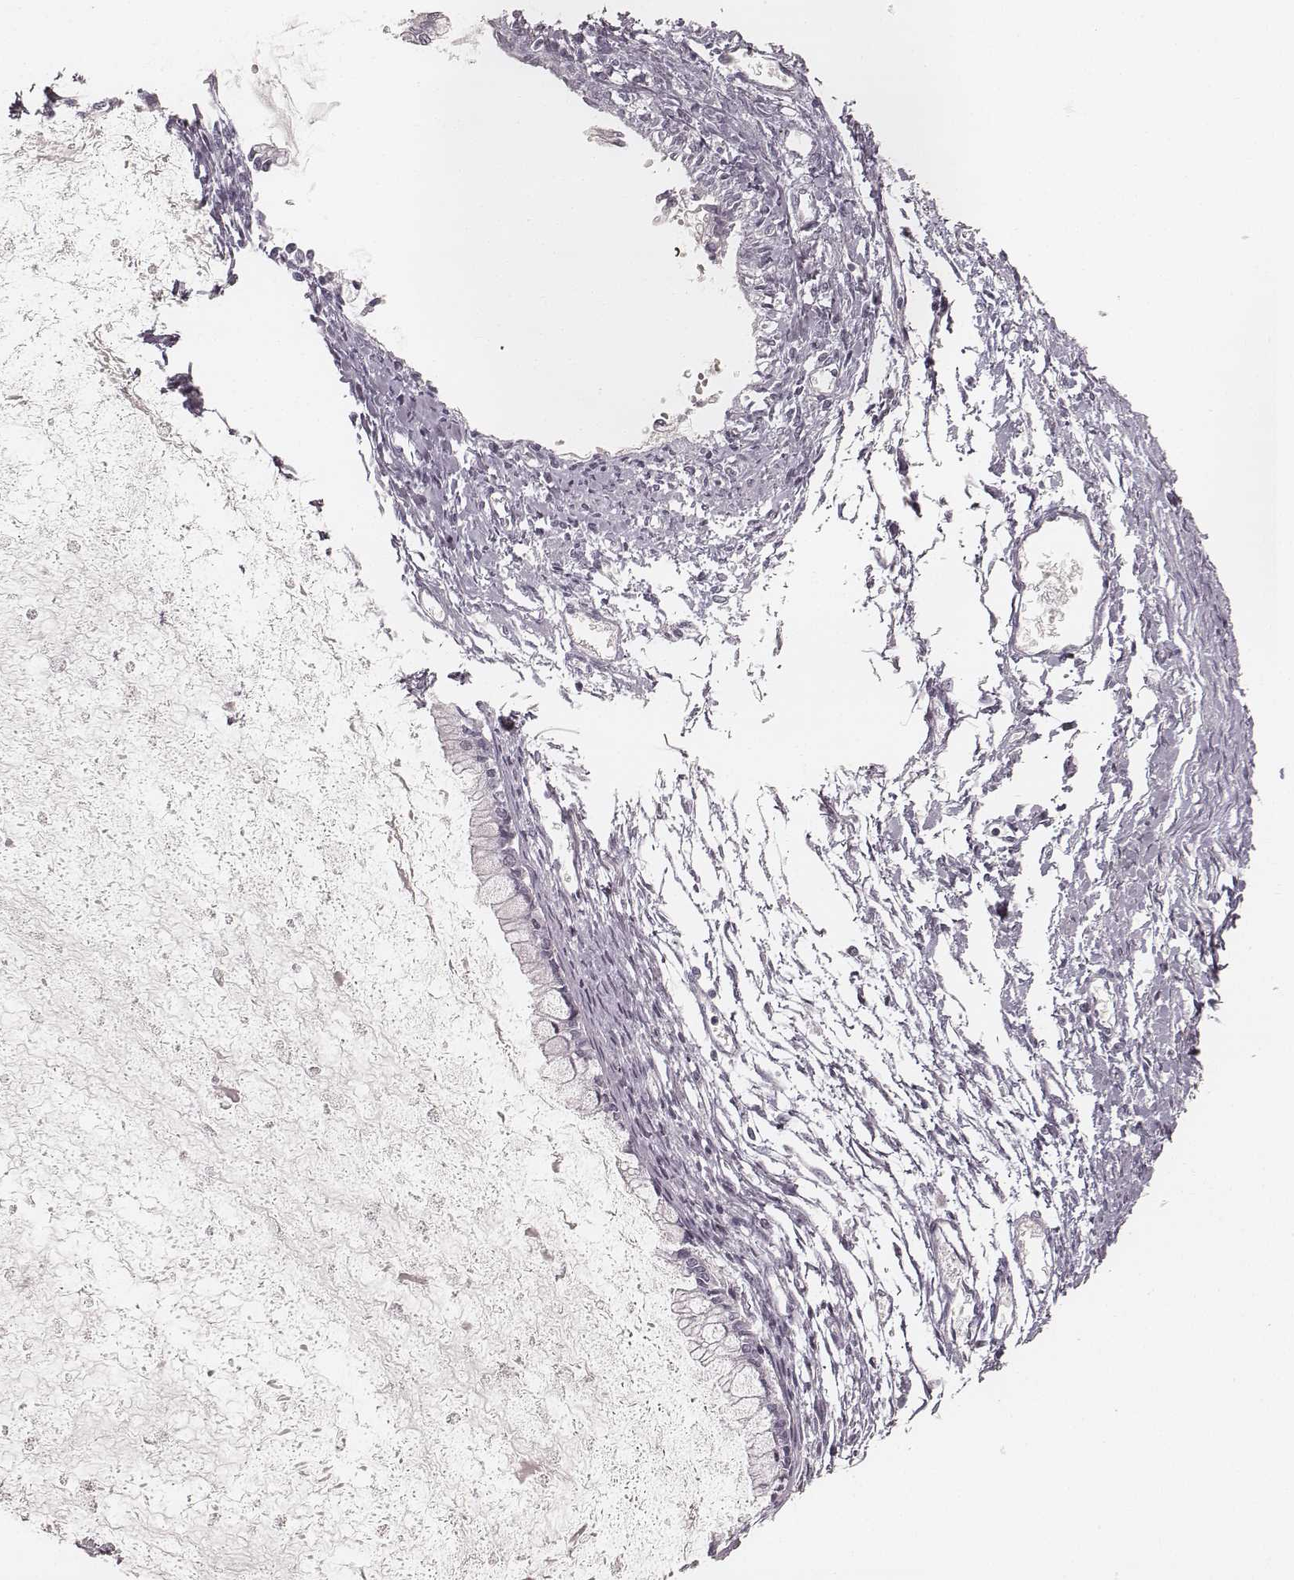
{"staining": {"intensity": "negative", "quantity": "none", "location": "none"}, "tissue": "ovarian cancer", "cell_type": "Tumor cells", "image_type": "cancer", "snomed": [{"axis": "morphology", "description": "Cystadenocarcinoma, mucinous, NOS"}, {"axis": "topography", "description": "Ovary"}], "caption": "High magnification brightfield microscopy of mucinous cystadenocarcinoma (ovarian) stained with DAB (brown) and counterstained with hematoxylin (blue): tumor cells show no significant positivity.", "gene": "TEX37", "patient": {"sex": "female", "age": 67}}